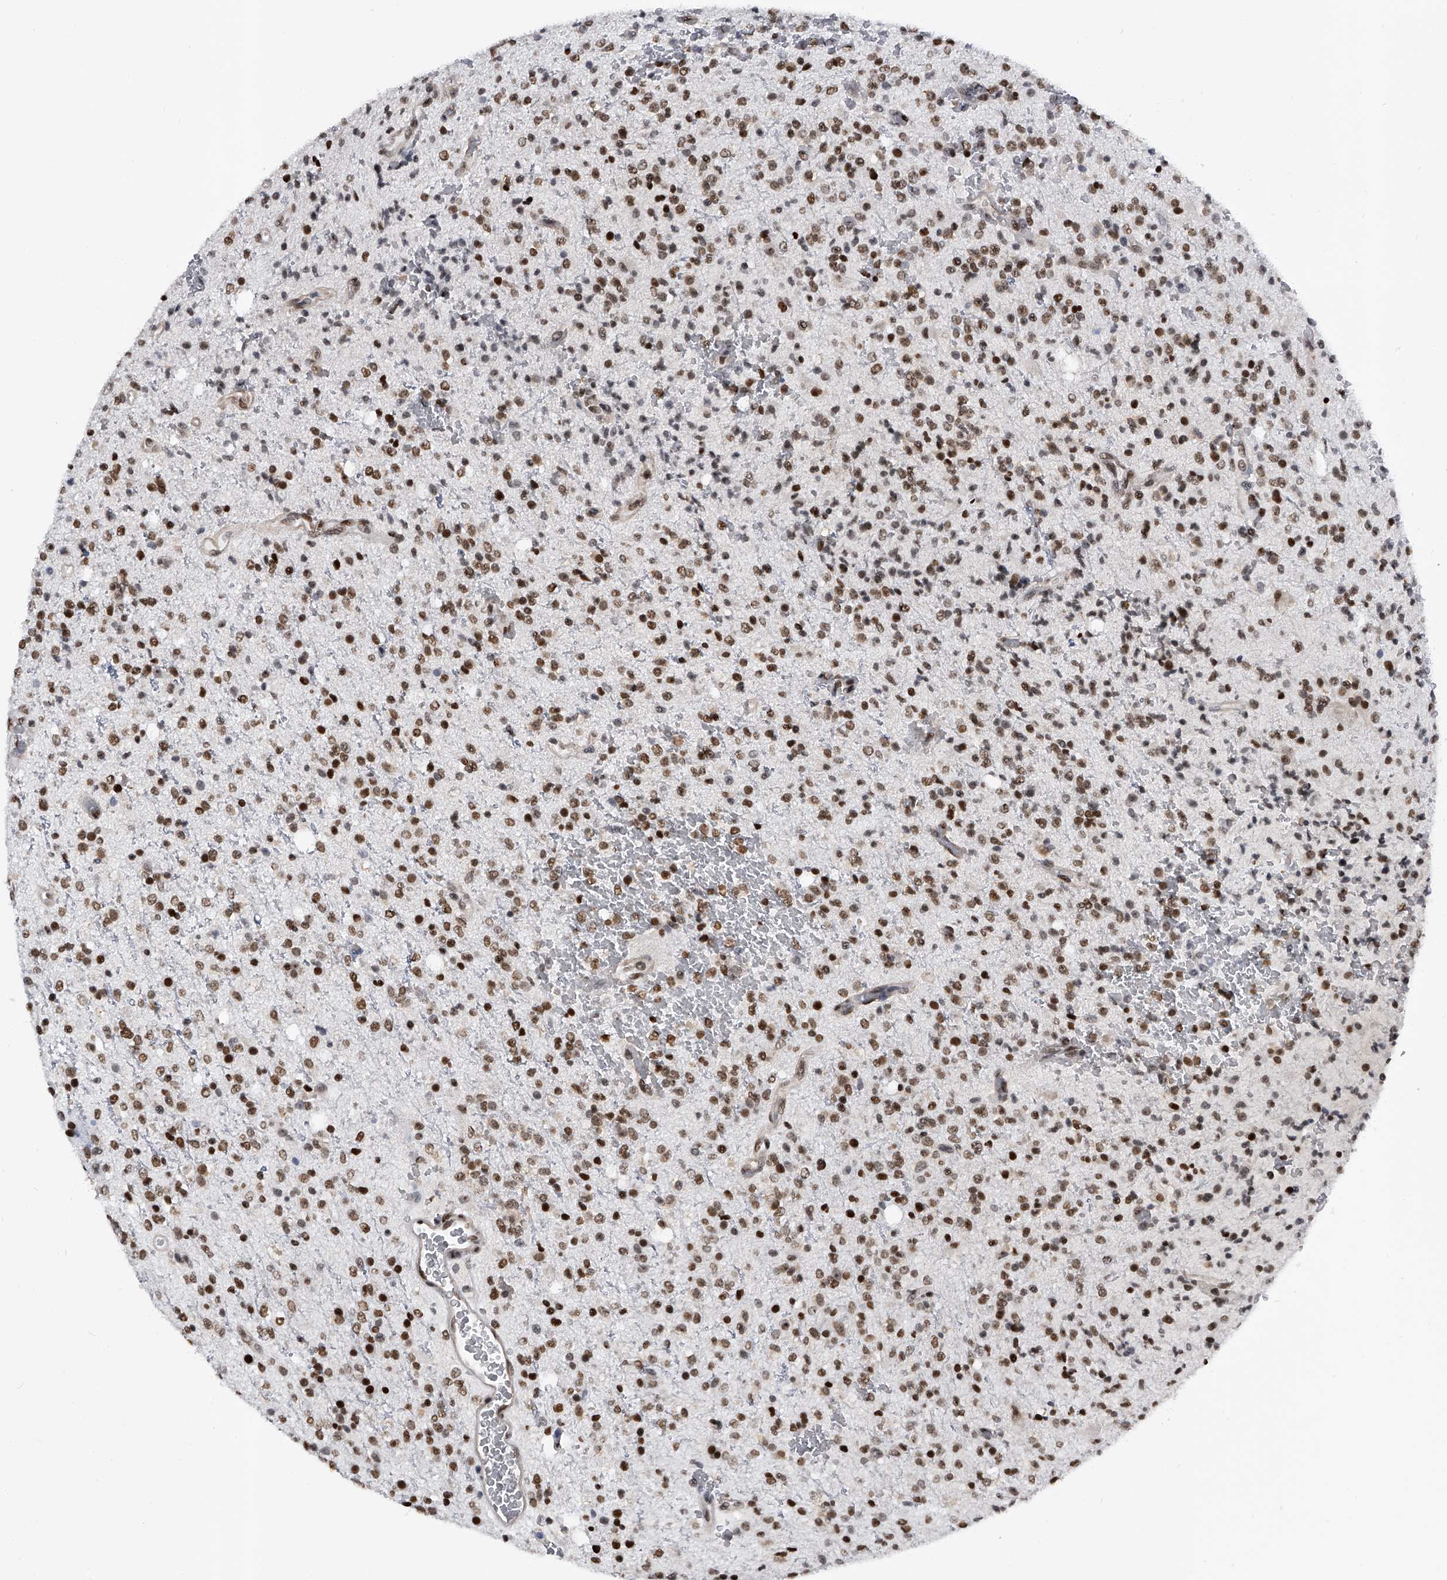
{"staining": {"intensity": "strong", "quantity": ">75%", "location": "nuclear"}, "tissue": "glioma", "cell_type": "Tumor cells", "image_type": "cancer", "snomed": [{"axis": "morphology", "description": "Glioma, malignant, High grade"}, {"axis": "topography", "description": "Brain"}], "caption": "Protein staining of glioma tissue displays strong nuclear expression in about >75% of tumor cells. (DAB (3,3'-diaminobenzidine) IHC with brightfield microscopy, high magnification).", "gene": "SIM2", "patient": {"sex": "male", "age": 34}}